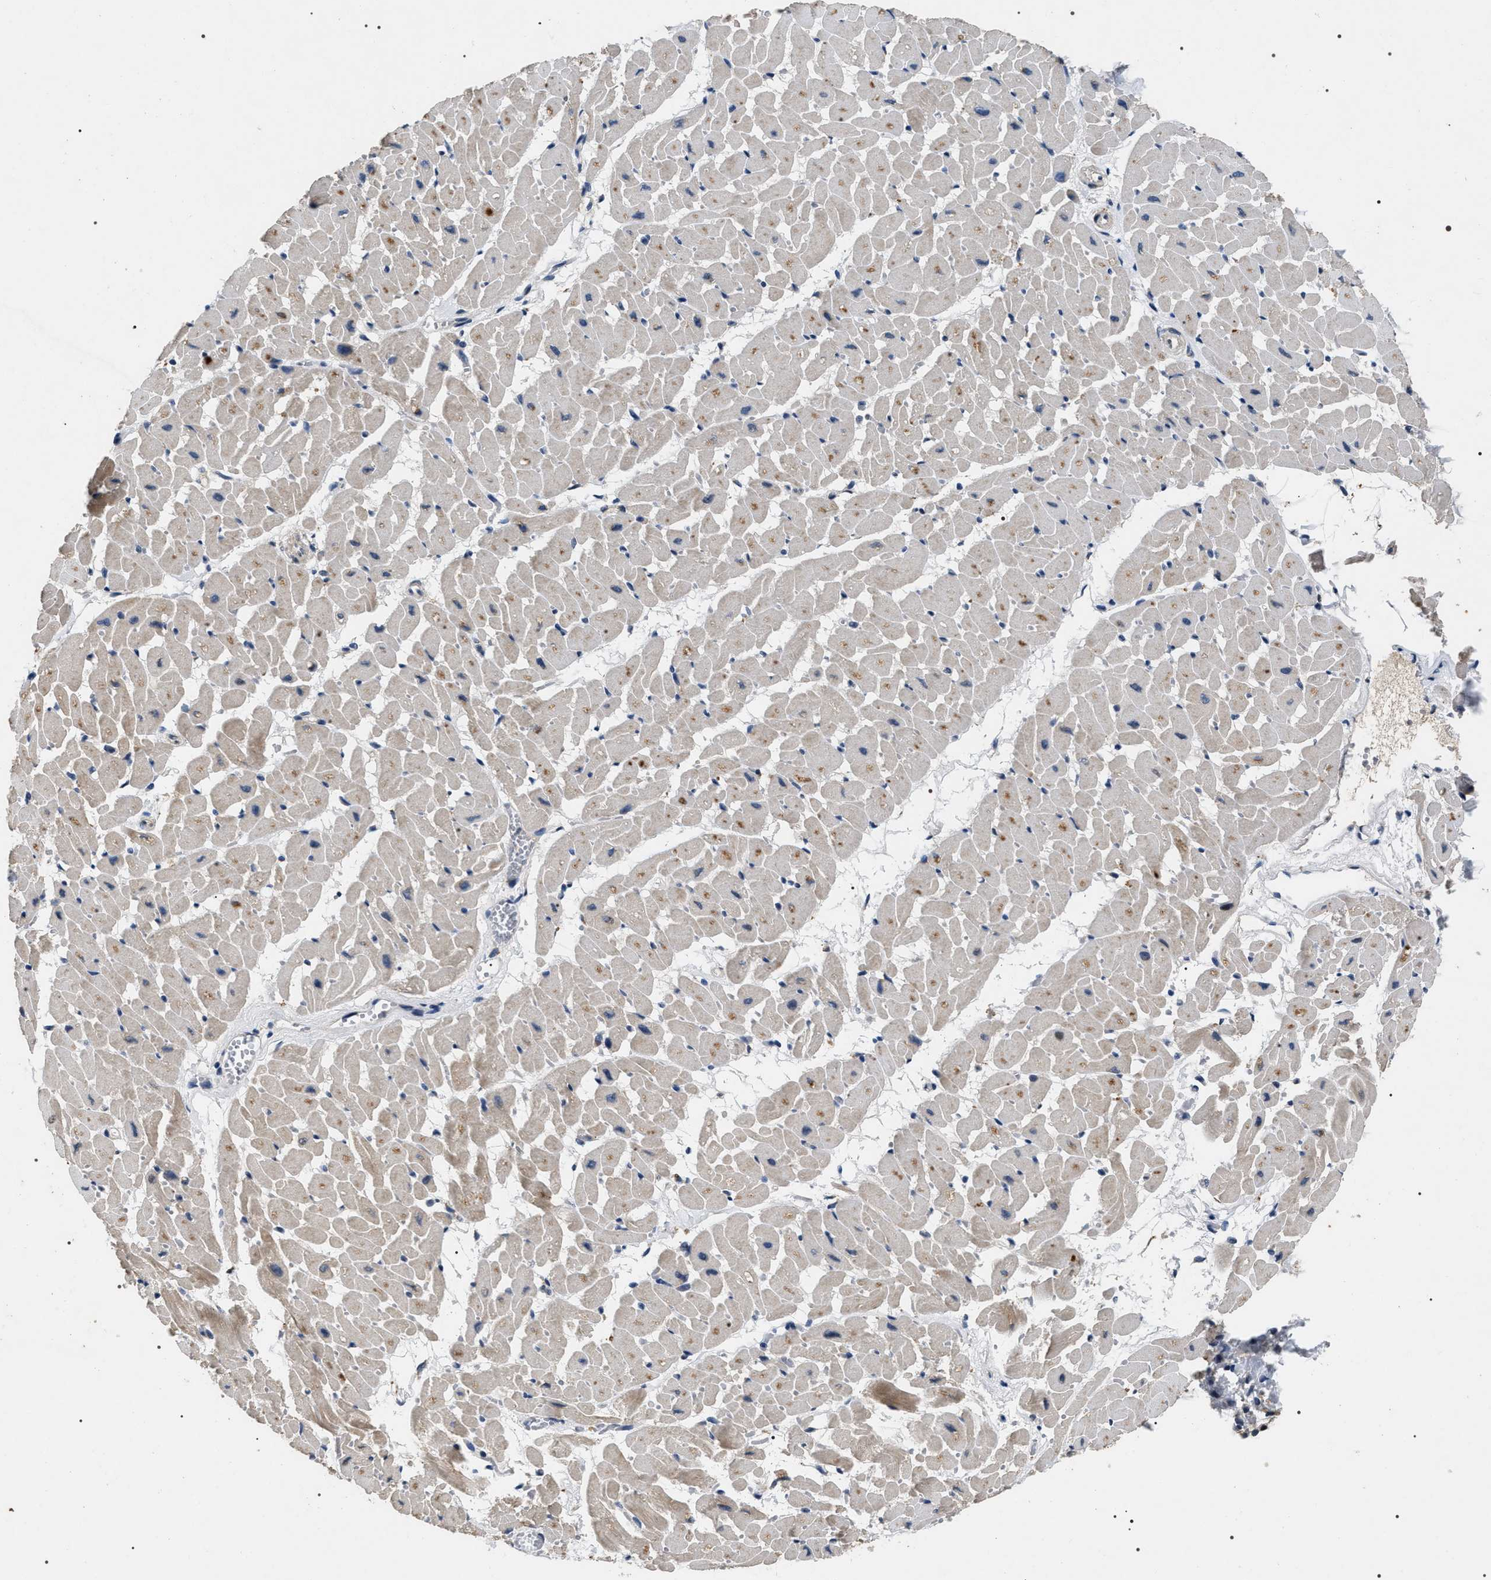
{"staining": {"intensity": "moderate", "quantity": "<25%", "location": "cytoplasmic/membranous"}, "tissue": "heart muscle", "cell_type": "Cardiomyocytes", "image_type": "normal", "snomed": [{"axis": "morphology", "description": "Normal tissue, NOS"}, {"axis": "topography", "description": "Heart"}], "caption": "Brown immunohistochemical staining in normal human heart muscle shows moderate cytoplasmic/membranous staining in approximately <25% of cardiomyocytes. The protein is shown in brown color, while the nuclei are stained blue.", "gene": "IFT81", "patient": {"sex": "female", "age": 19}}